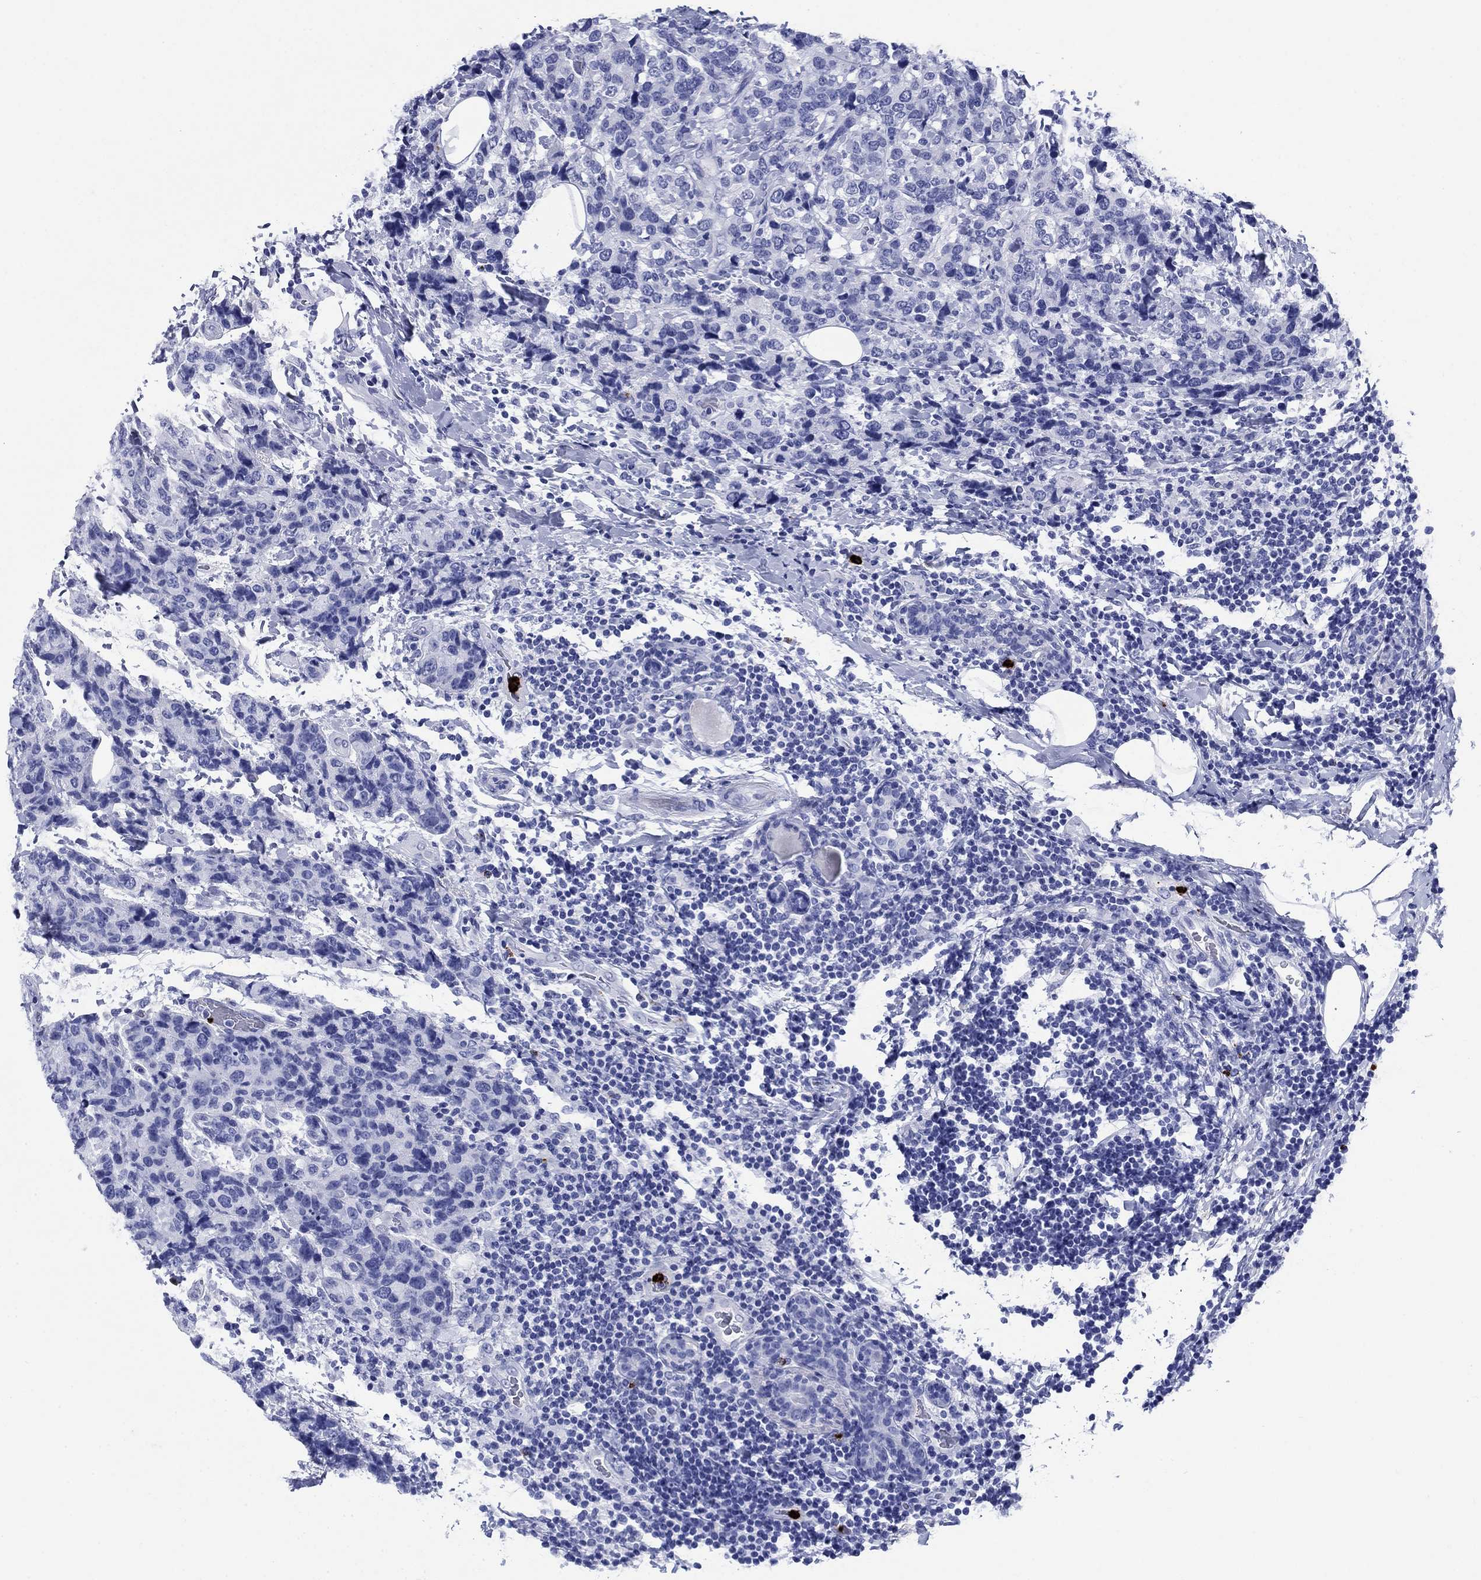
{"staining": {"intensity": "negative", "quantity": "none", "location": "none"}, "tissue": "breast cancer", "cell_type": "Tumor cells", "image_type": "cancer", "snomed": [{"axis": "morphology", "description": "Lobular carcinoma"}, {"axis": "topography", "description": "Breast"}], "caption": "Tumor cells are negative for brown protein staining in breast cancer (lobular carcinoma). Brightfield microscopy of immunohistochemistry (IHC) stained with DAB (brown) and hematoxylin (blue), captured at high magnification.", "gene": "AZU1", "patient": {"sex": "female", "age": 59}}